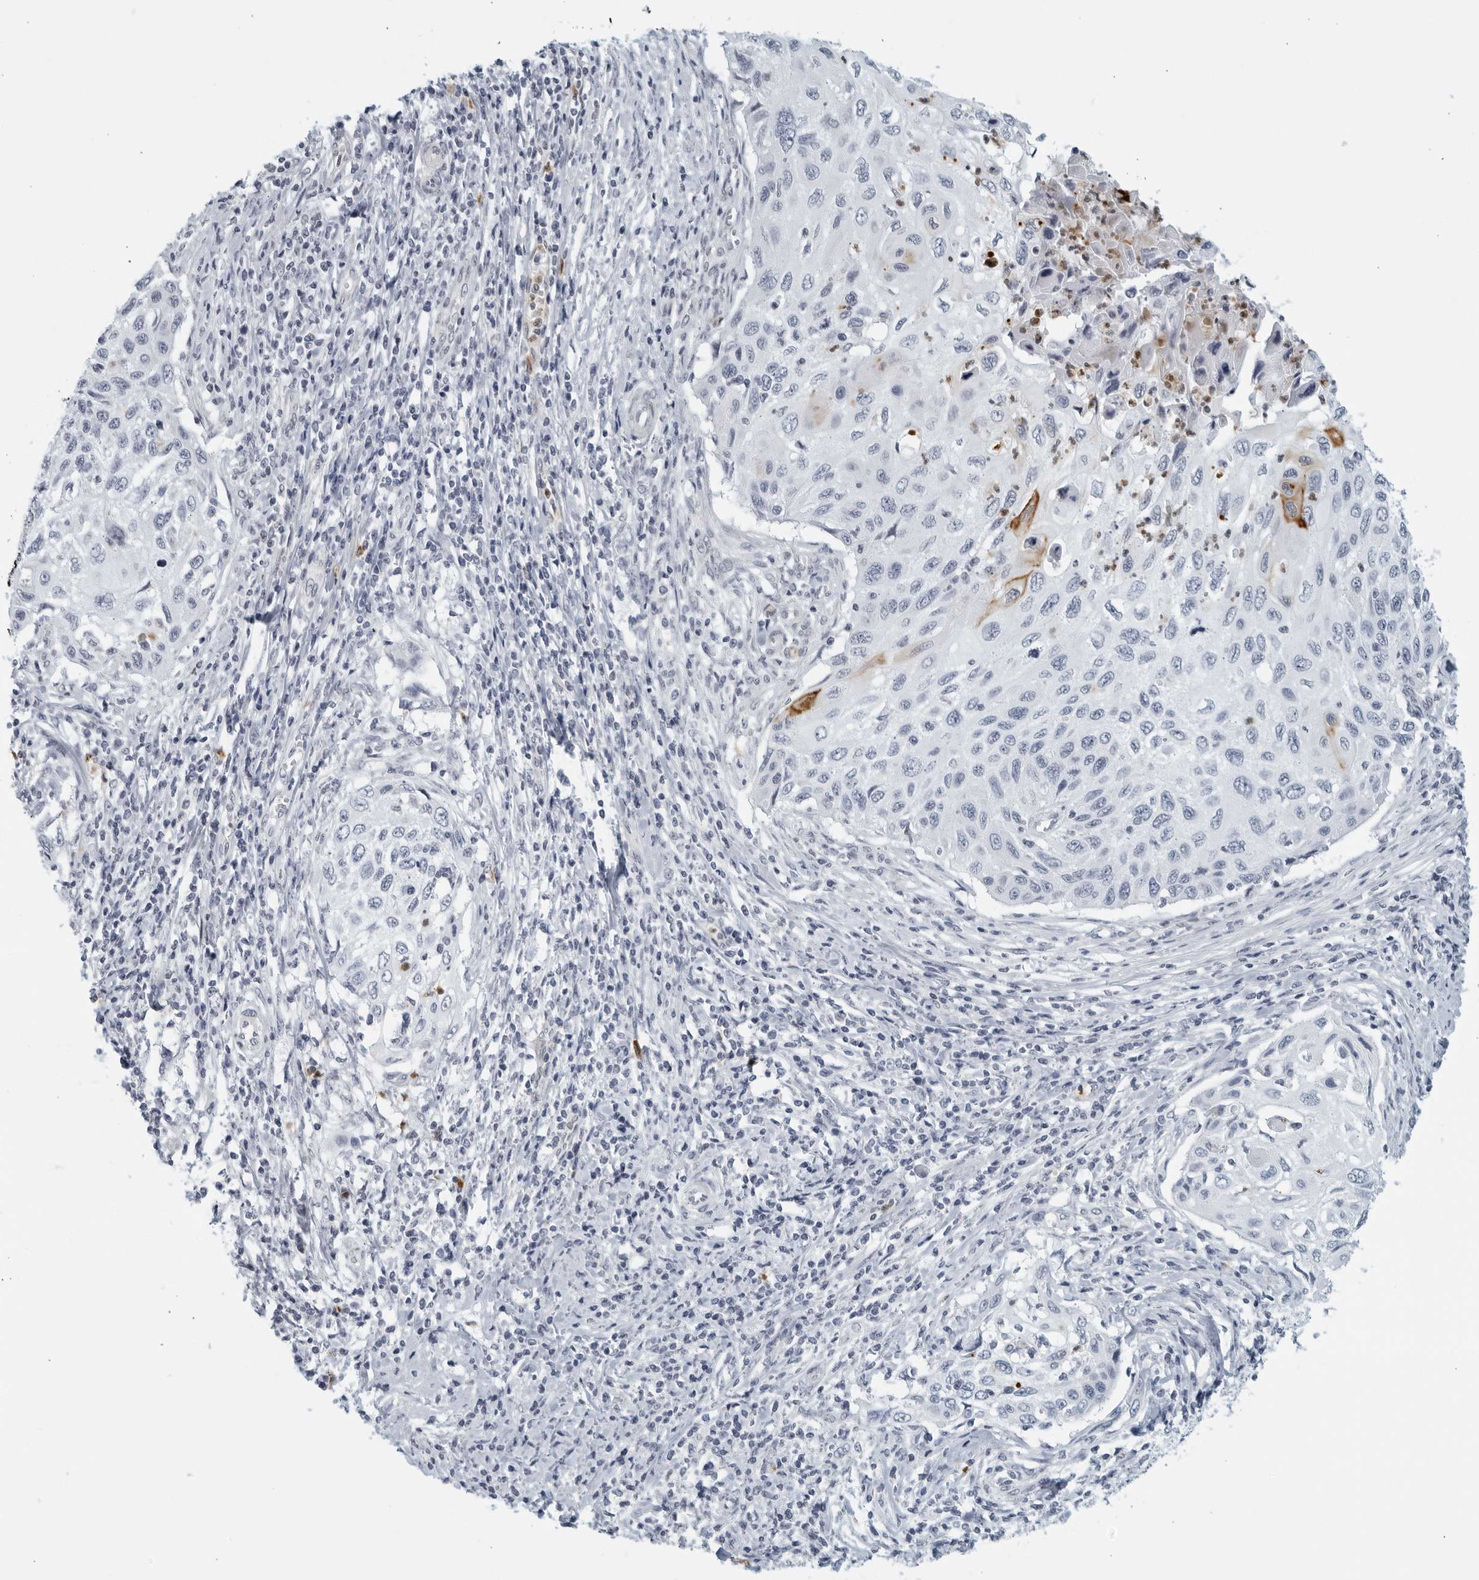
{"staining": {"intensity": "moderate", "quantity": "<25%", "location": "cytoplasmic/membranous"}, "tissue": "cervical cancer", "cell_type": "Tumor cells", "image_type": "cancer", "snomed": [{"axis": "morphology", "description": "Squamous cell carcinoma, NOS"}, {"axis": "topography", "description": "Cervix"}], "caption": "High-power microscopy captured an immunohistochemistry photomicrograph of cervical cancer (squamous cell carcinoma), revealing moderate cytoplasmic/membranous positivity in approximately <25% of tumor cells. (DAB = brown stain, brightfield microscopy at high magnification).", "gene": "KLK7", "patient": {"sex": "female", "age": 70}}